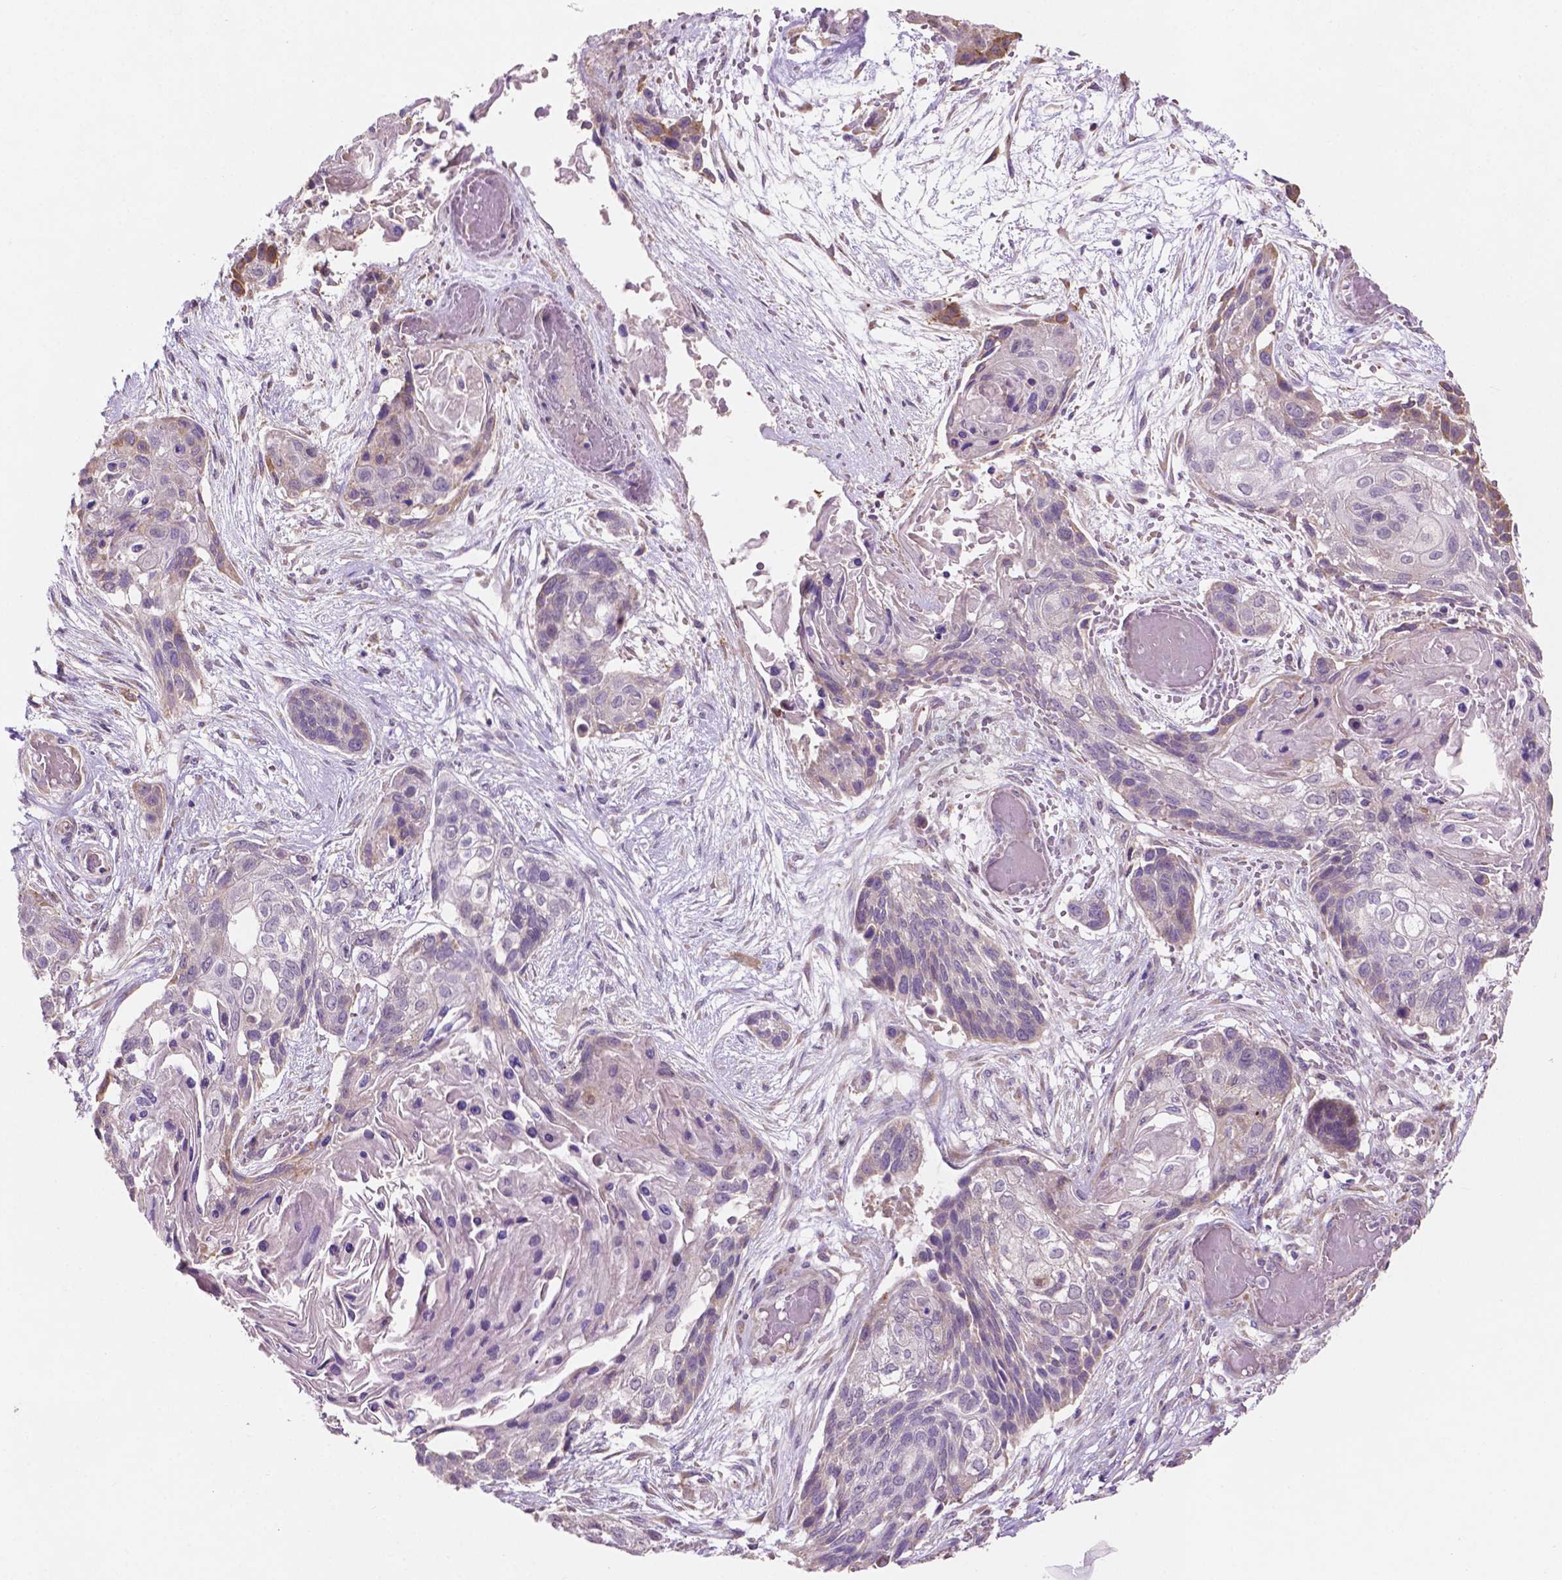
{"staining": {"intensity": "weak", "quantity": "<25%", "location": "cytoplasmic/membranous"}, "tissue": "lung cancer", "cell_type": "Tumor cells", "image_type": "cancer", "snomed": [{"axis": "morphology", "description": "Squamous cell carcinoma, NOS"}, {"axis": "topography", "description": "Lung"}], "caption": "Immunohistochemical staining of human lung cancer demonstrates no significant positivity in tumor cells.", "gene": "LRP1B", "patient": {"sex": "male", "age": 69}}